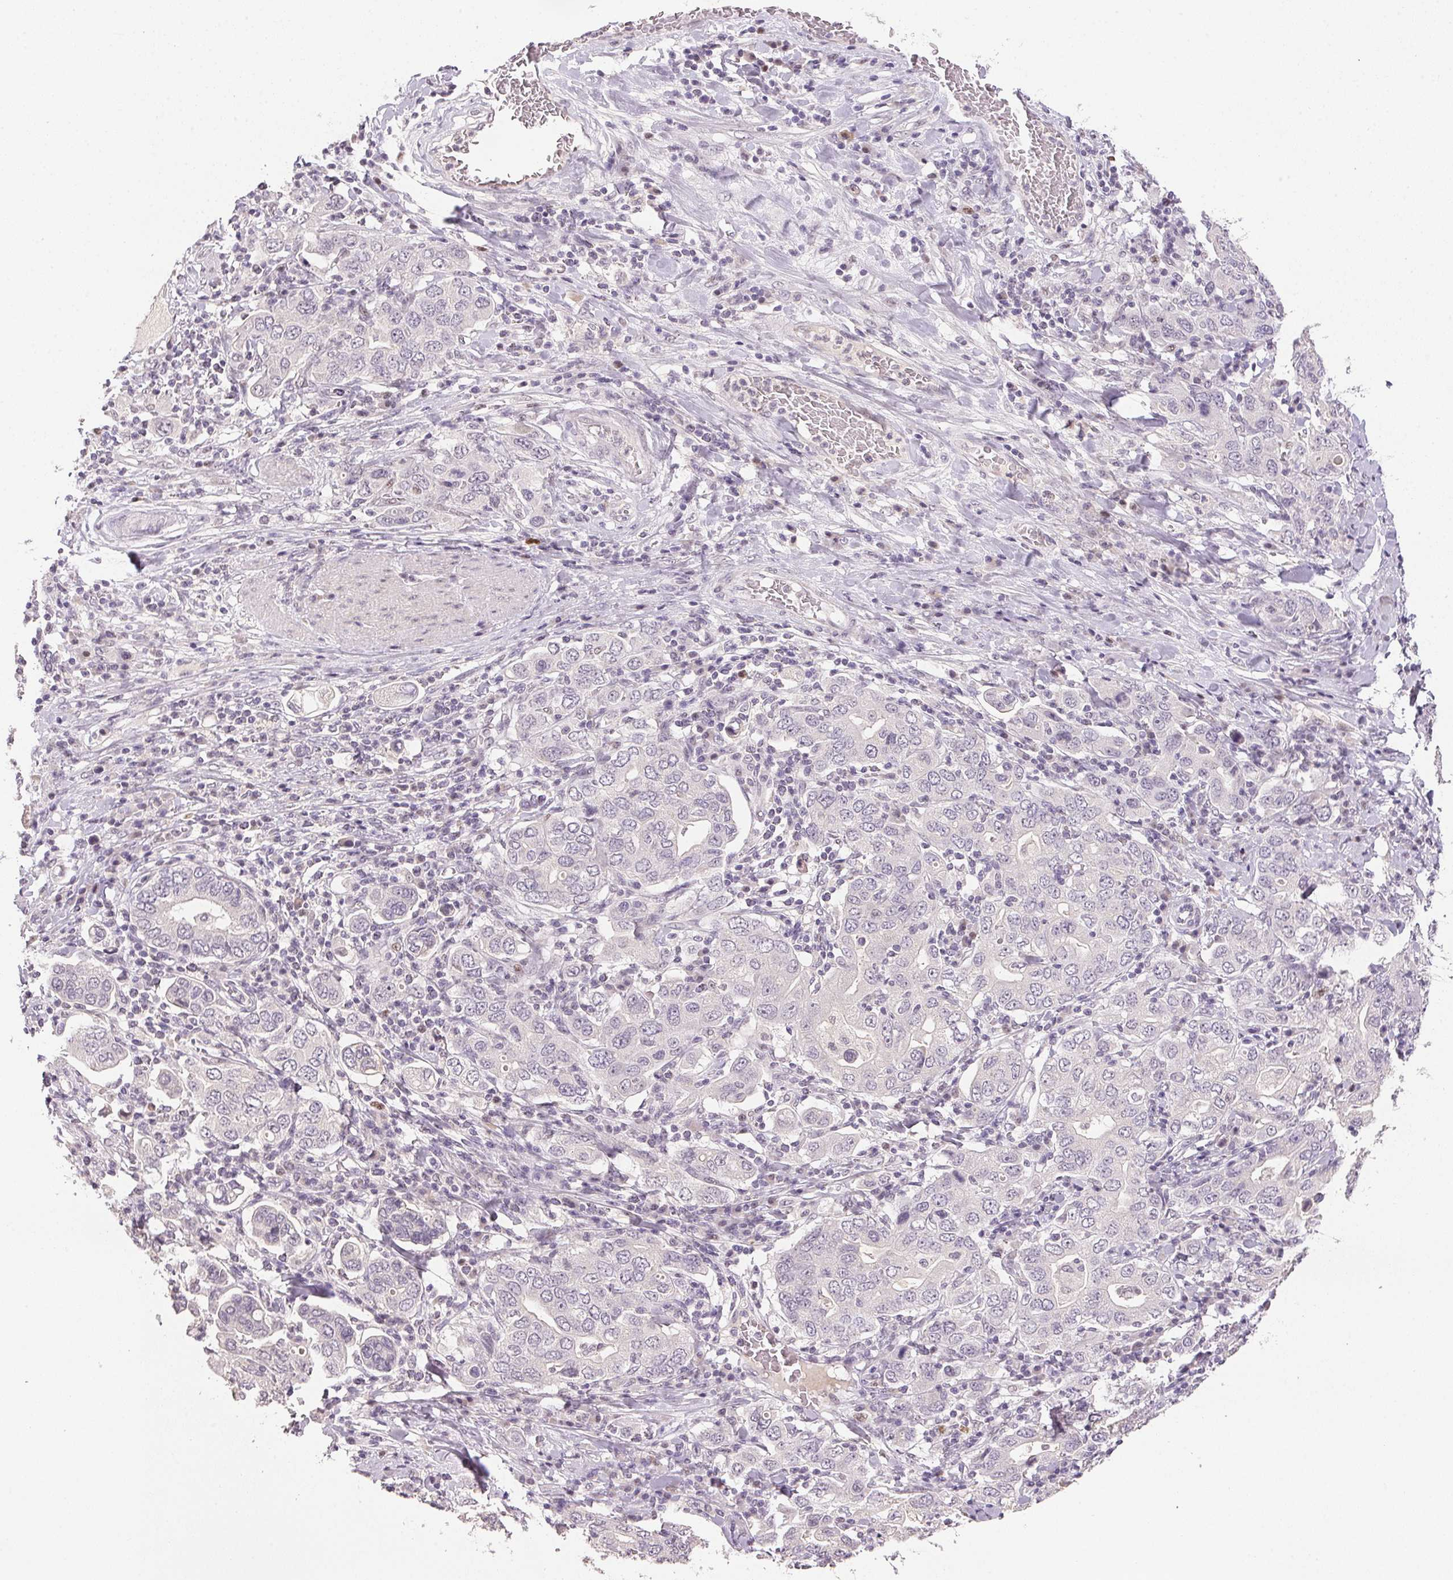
{"staining": {"intensity": "negative", "quantity": "none", "location": "none"}, "tissue": "stomach cancer", "cell_type": "Tumor cells", "image_type": "cancer", "snomed": [{"axis": "morphology", "description": "Adenocarcinoma, NOS"}, {"axis": "topography", "description": "Stomach, upper"}, {"axis": "topography", "description": "Stomach"}], "caption": "Tumor cells are negative for protein expression in human stomach adenocarcinoma.", "gene": "POLR3G", "patient": {"sex": "male", "age": 62}}